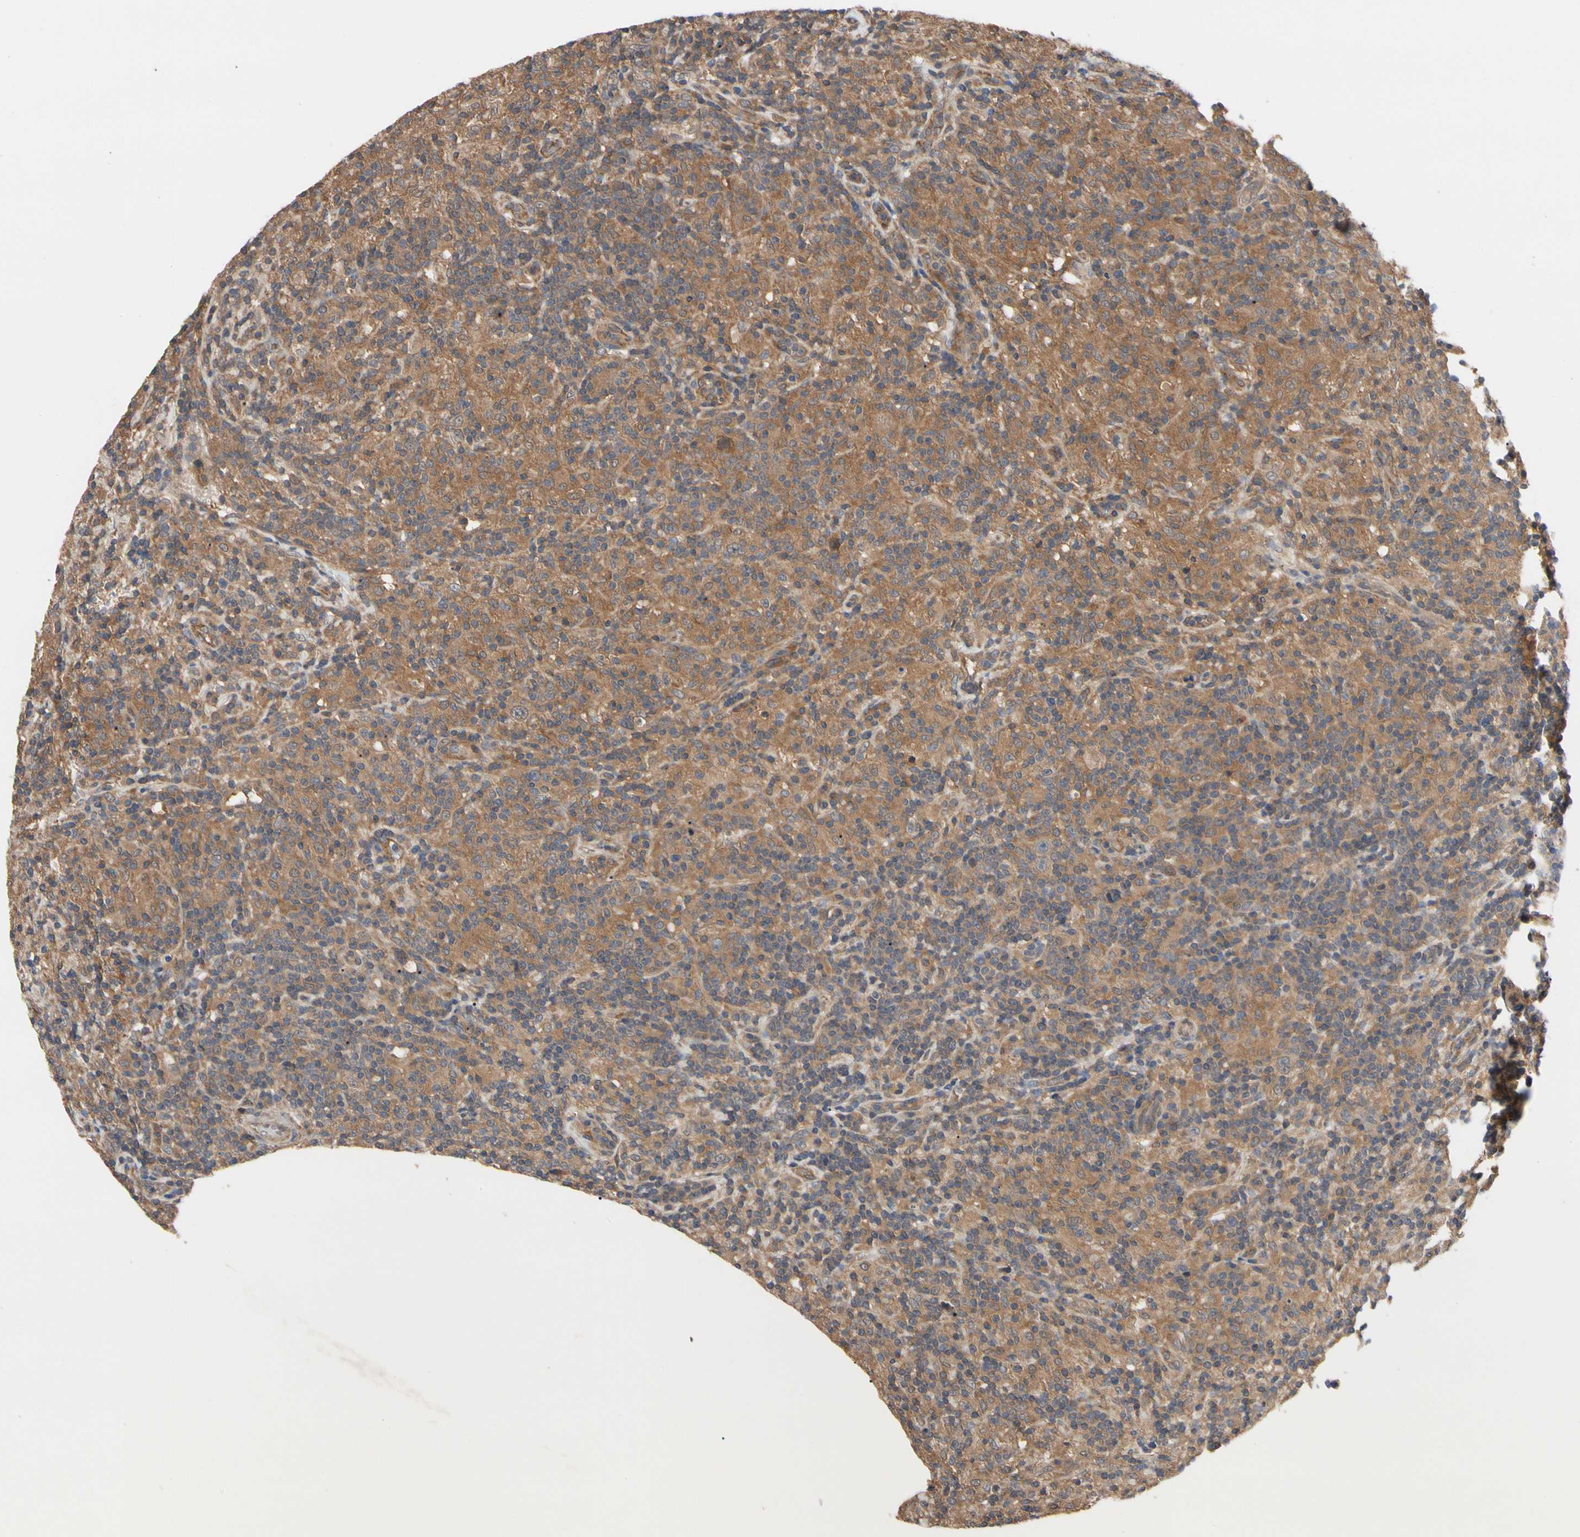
{"staining": {"intensity": "moderate", "quantity": ">75%", "location": "cytoplasmic/membranous"}, "tissue": "lymphoma", "cell_type": "Tumor cells", "image_type": "cancer", "snomed": [{"axis": "morphology", "description": "Hodgkin's disease, NOS"}, {"axis": "topography", "description": "Lymph node"}], "caption": "Hodgkin's disease tissue shows moderate cytoplasmic/membranous expression in about >75% of tumor cells, visualized by immunohistochemistry. (DAB = brown stain, brightfield microscopy at high magnification).", "gene": "DPP8", "patient": {"sex": "male", "age": 70}}